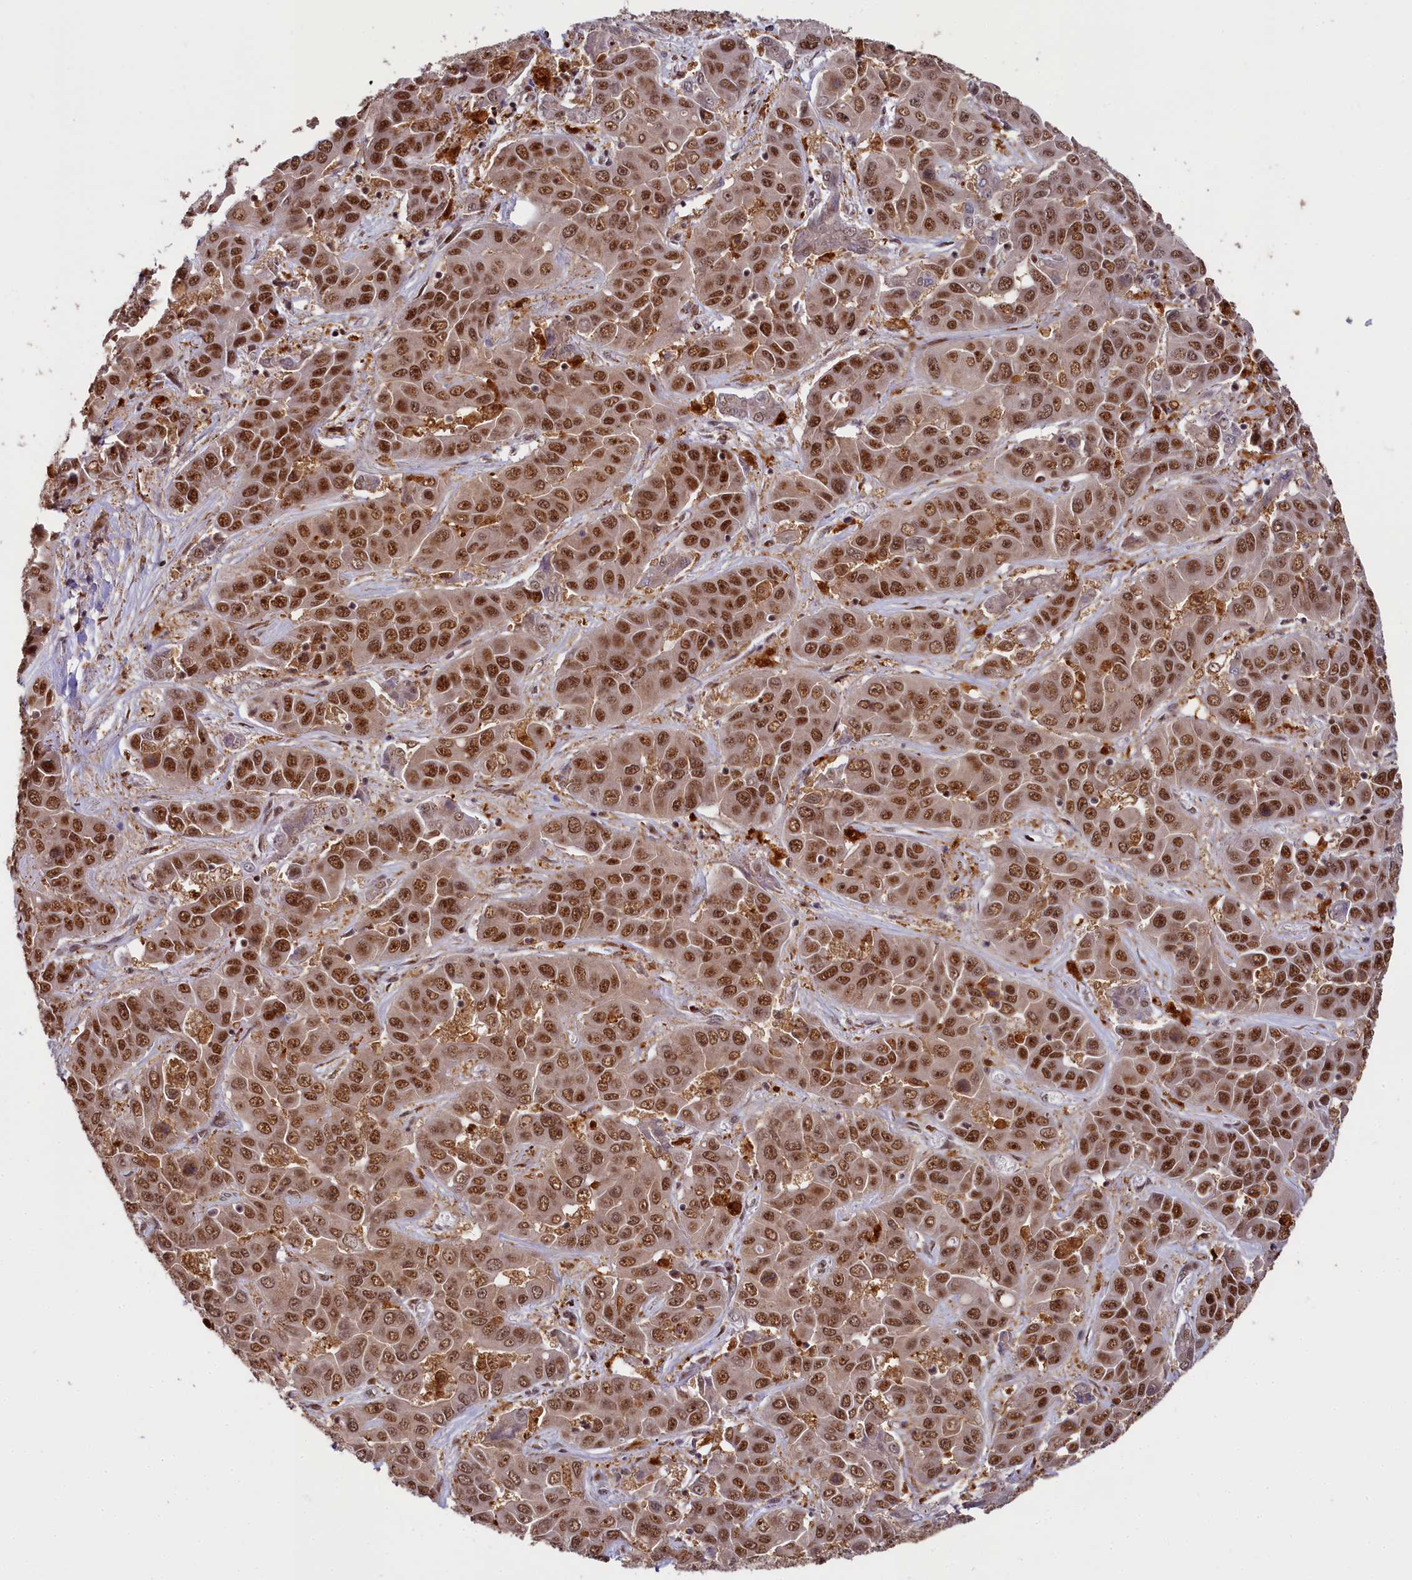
{"staining": {"intensity": "moderate", "quantity": ">75%", "location": "nuclear"}, "tissue": "liver cancer", "cell_type": "Tumor cells", "image_type": "cancer", "snomed": [{"axis": "morphology", "description": "Cholangiocarcinoma"}, {"axis": "topography", "description": "Liver"}], "caption": "IHC of human liver cancer (cholangiocarcinoma) shows medium levels of moderate nuclear positivity in about >75% of tumor cells.", "gene": "PPHLN1", "patient": {"sex": "female", "age": 52}}